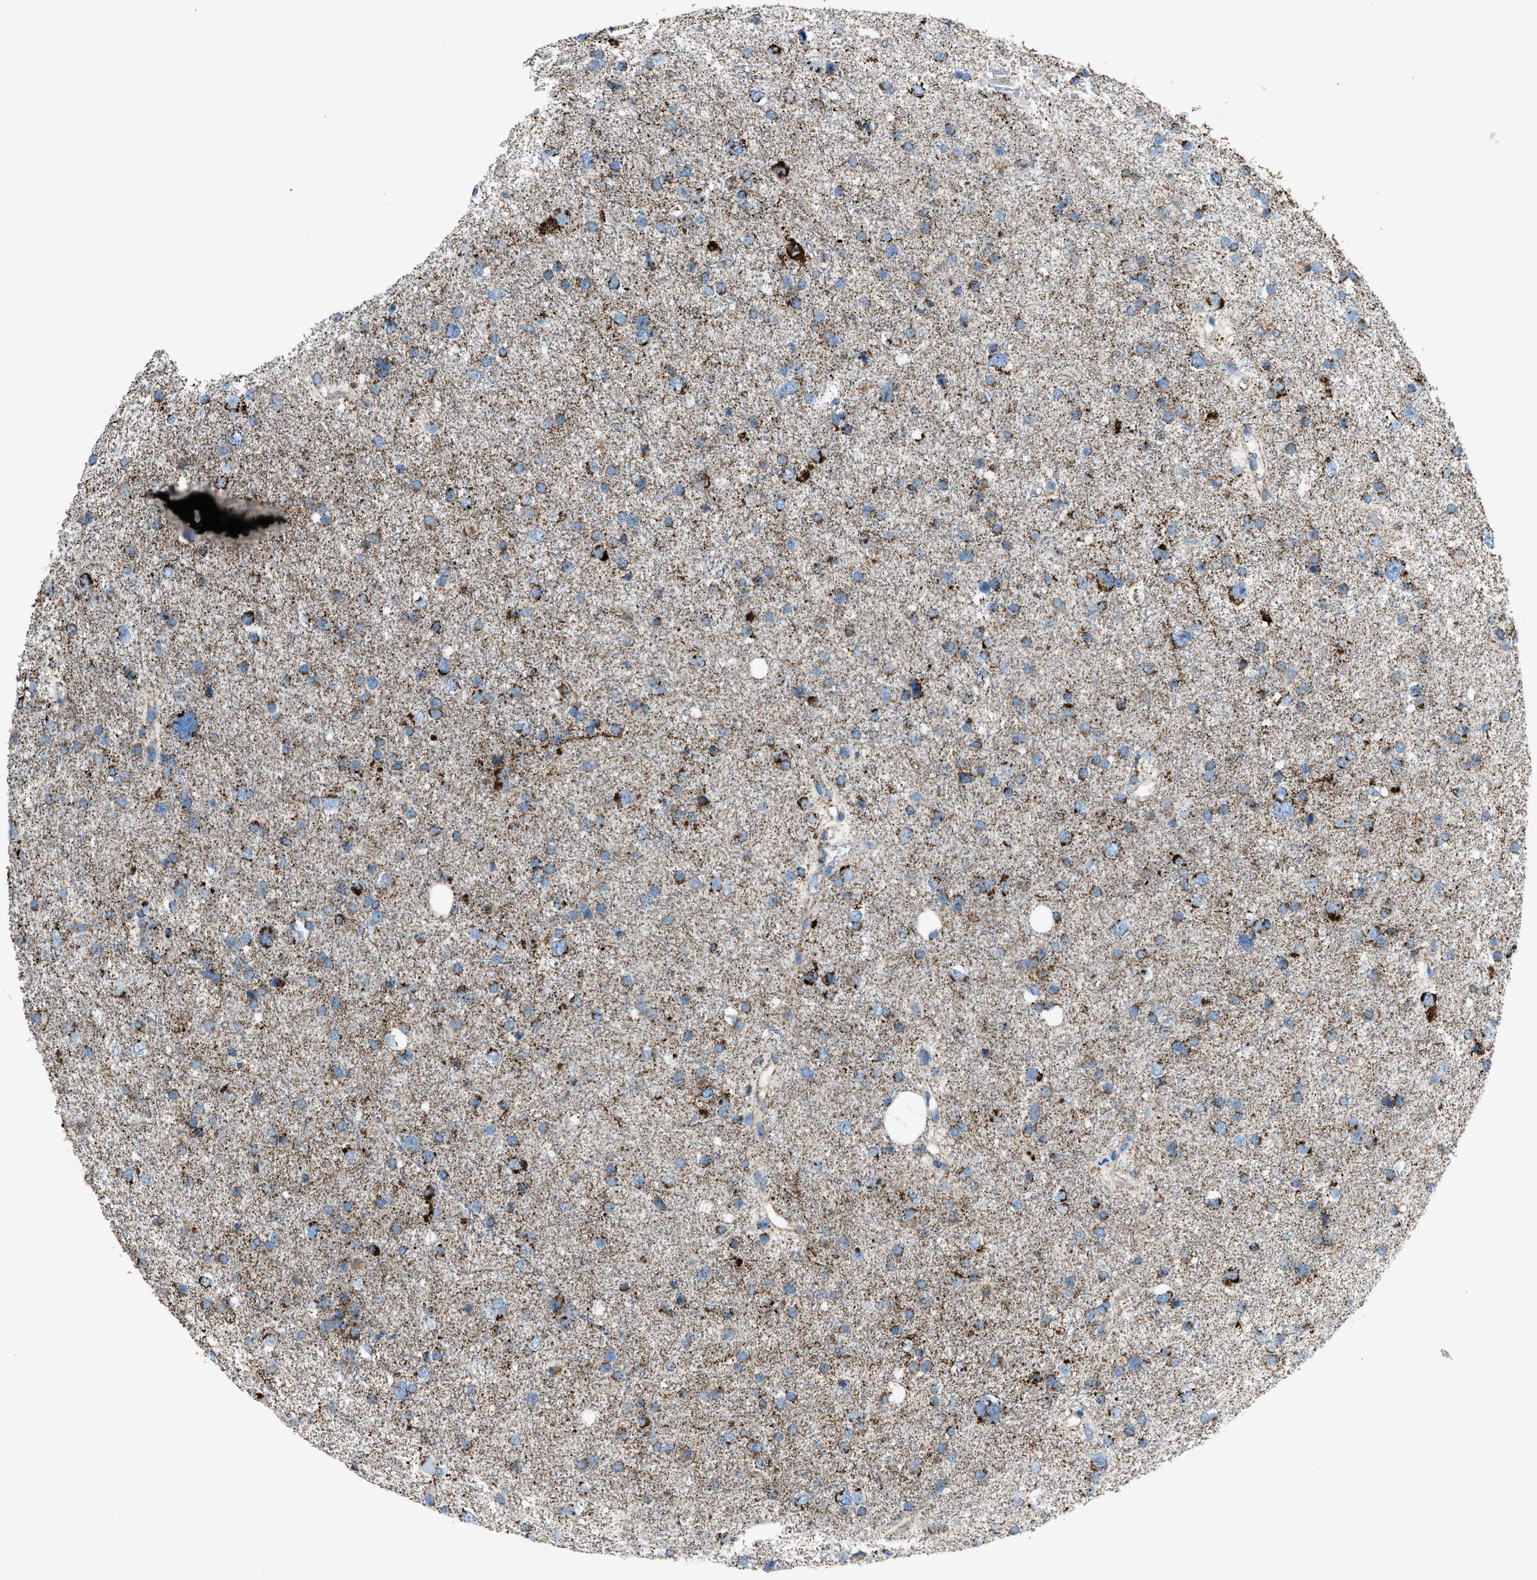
{"staining": {"intensity": "moderate", "quantity": ">75%", "location": "cytoplasmic/membranous"}, "tissue": "glioma", "cell_type": "Tumor cells", "image_type": "cancer", "snomed": [{"axis": "morphology", "description": "Glioma, malignant, Low grade"}, {"axis": "topography", "description": "Brain"}], "caption": "Human malignant low-grade glioma stained with a brown dye exhibits moderate cytoplasmic/membranous positive expression in approximately >75% of tumor cells.", "gene": "MDH2", "patient": {"sex": "female", "age": 37}}